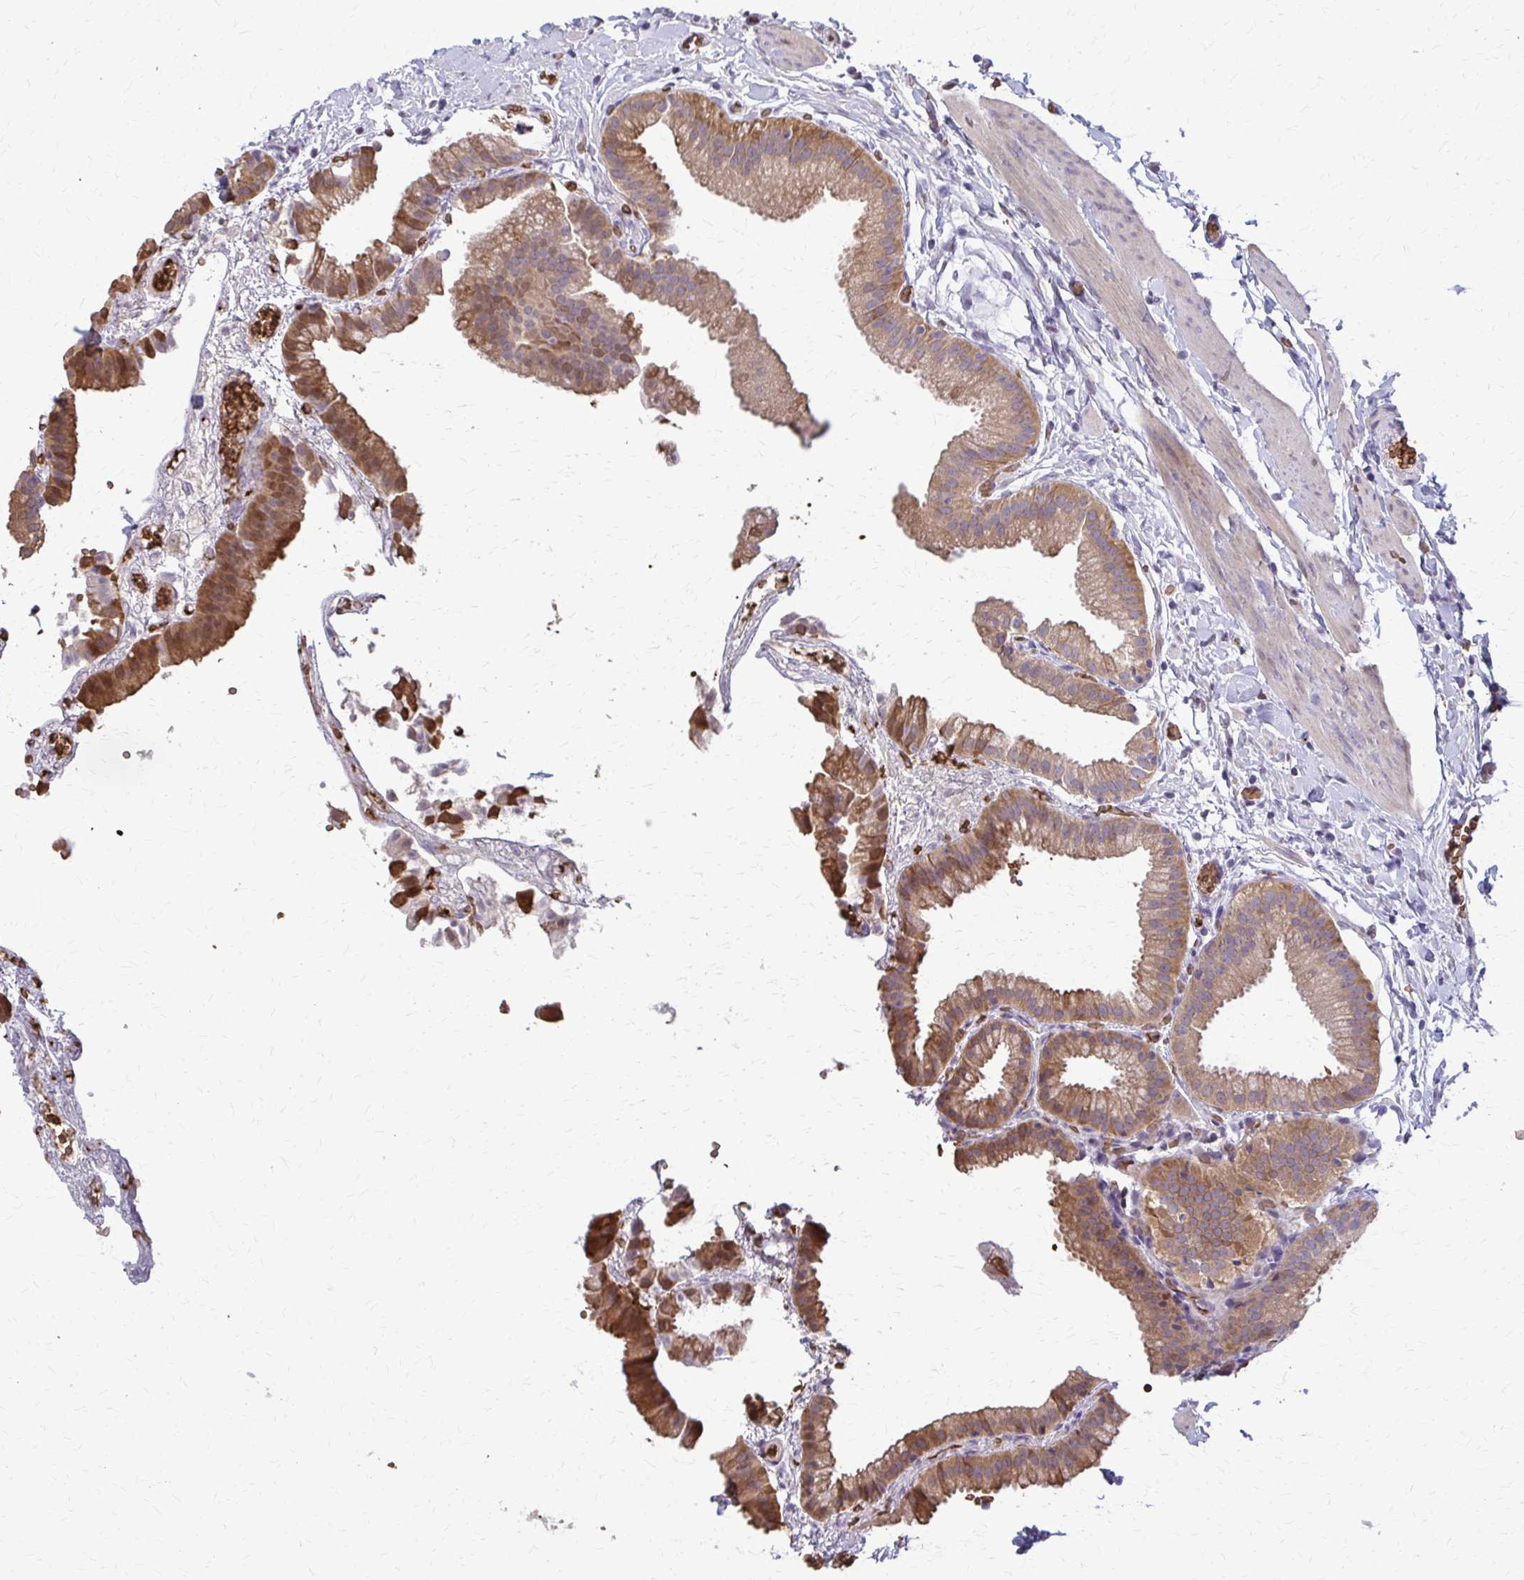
{"staining": {"intensity": "moderate", "quantity": ">75%", "location": "cytoplasmic/membranous"}, "tissue": "gallbladder", "cell_type": "Glandular cells", "image_type": "normal", "snomed": [{"axis": "morphology", "description": "Normal tissue, NOS"}, {"axis": "topography", "description": "Gallbladder"}], "caption": "A brown stain highlights moderate cytoplasmic/membranous staining of a protein in glandular cells of unremarkable human gallbladder. (brown staining indicates protein expression, while blue staining denotes nuclei).", "gene": "ZNF34", "patient": {"sex": "female", "age": 63}}